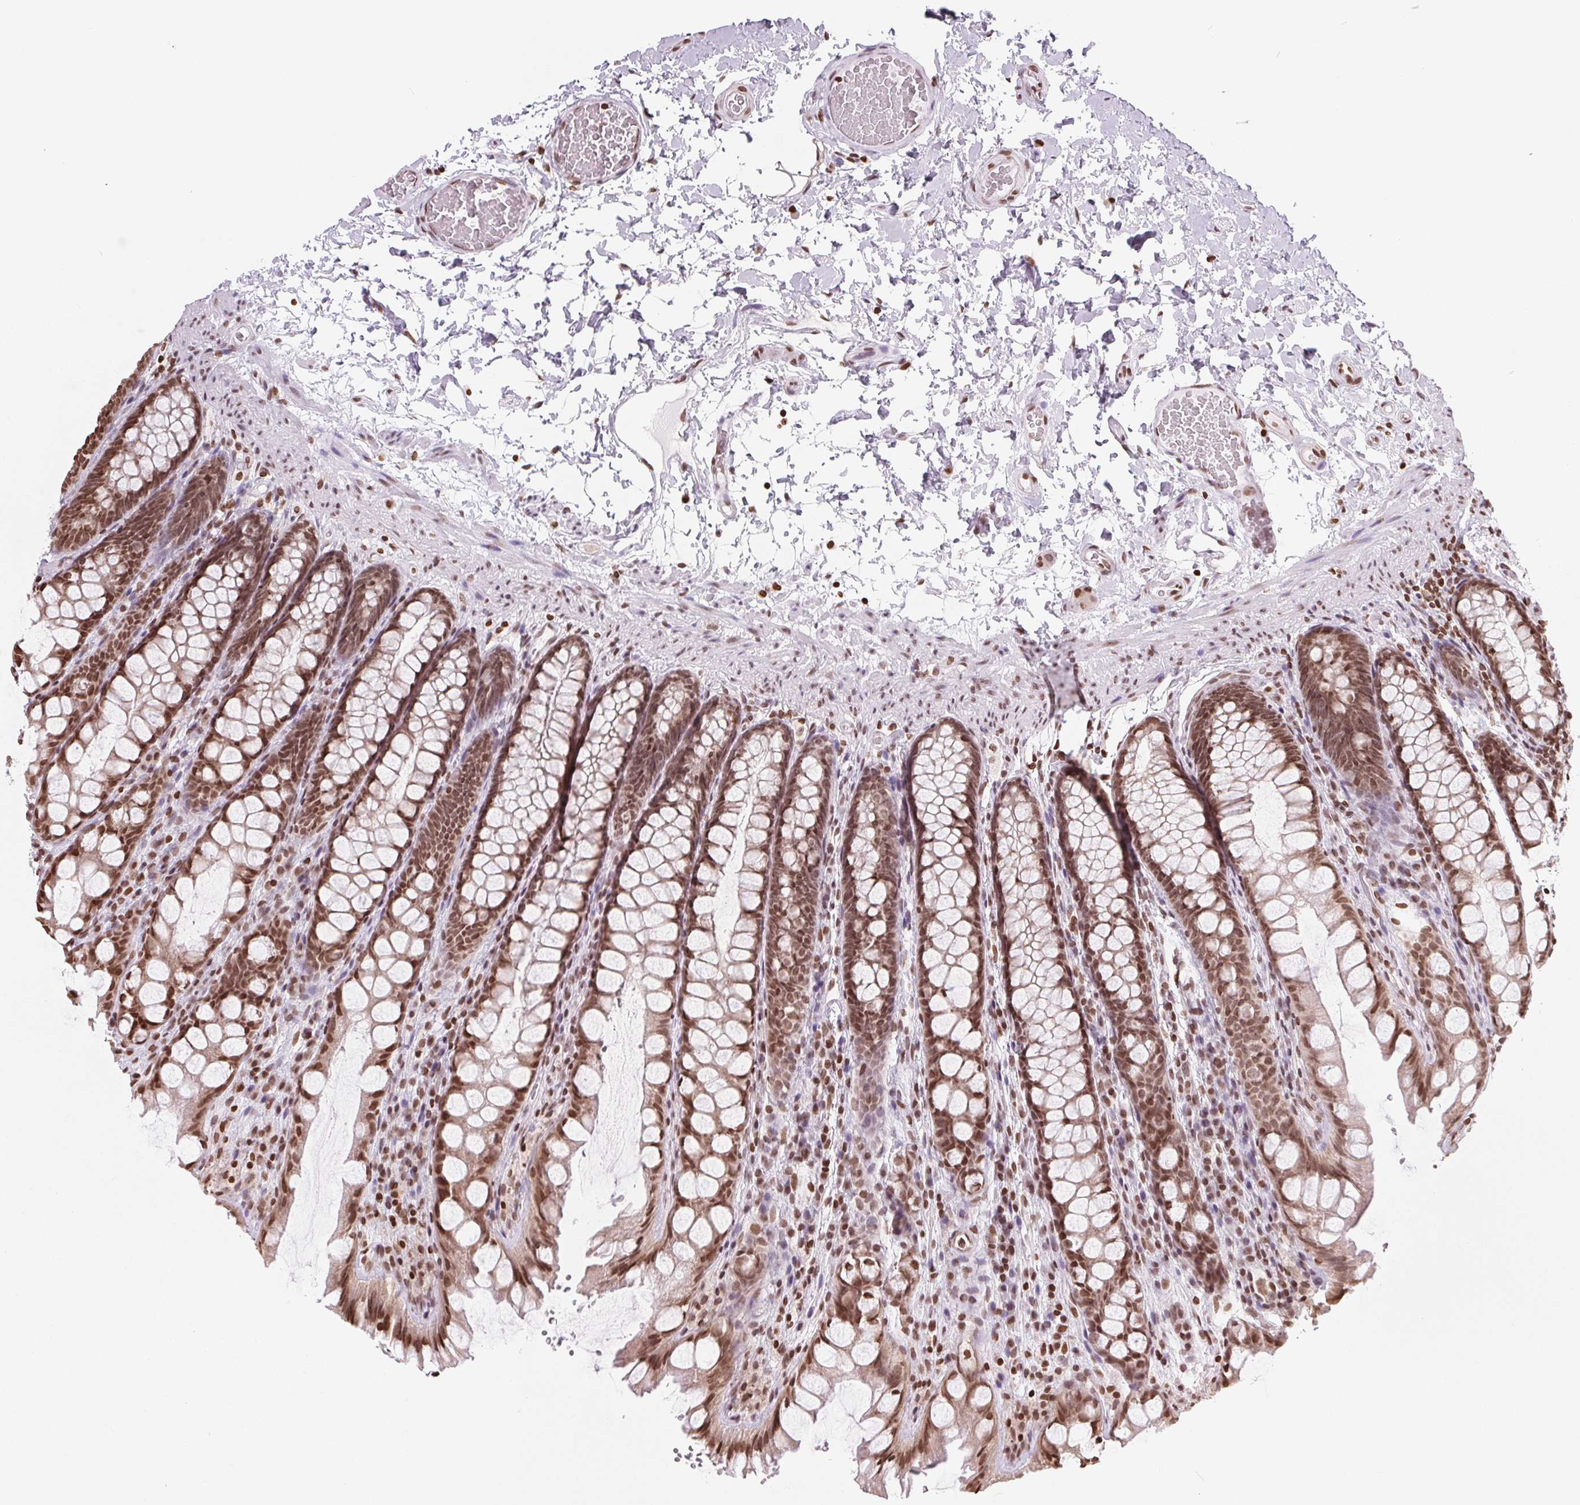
{"staining": {"intensity": "moderate", "quantity": "25%-75%", "location": "nuclear"}, "tissue": "colon", "cell_type": "Endothelial cells", "image_type": "normal", "snomed": [{"axis": "morphology", "description": "Normal tissue, NOS"}, {"axis": "topography", "description": "Colon"}], "caption": "The histopathology image shows staining of normal colon, revealing moderate nuclear protein staining (brown color) within endothelial cells.", "gene": "SMIM12", "patient": {"sex": "male", "age": 47}}